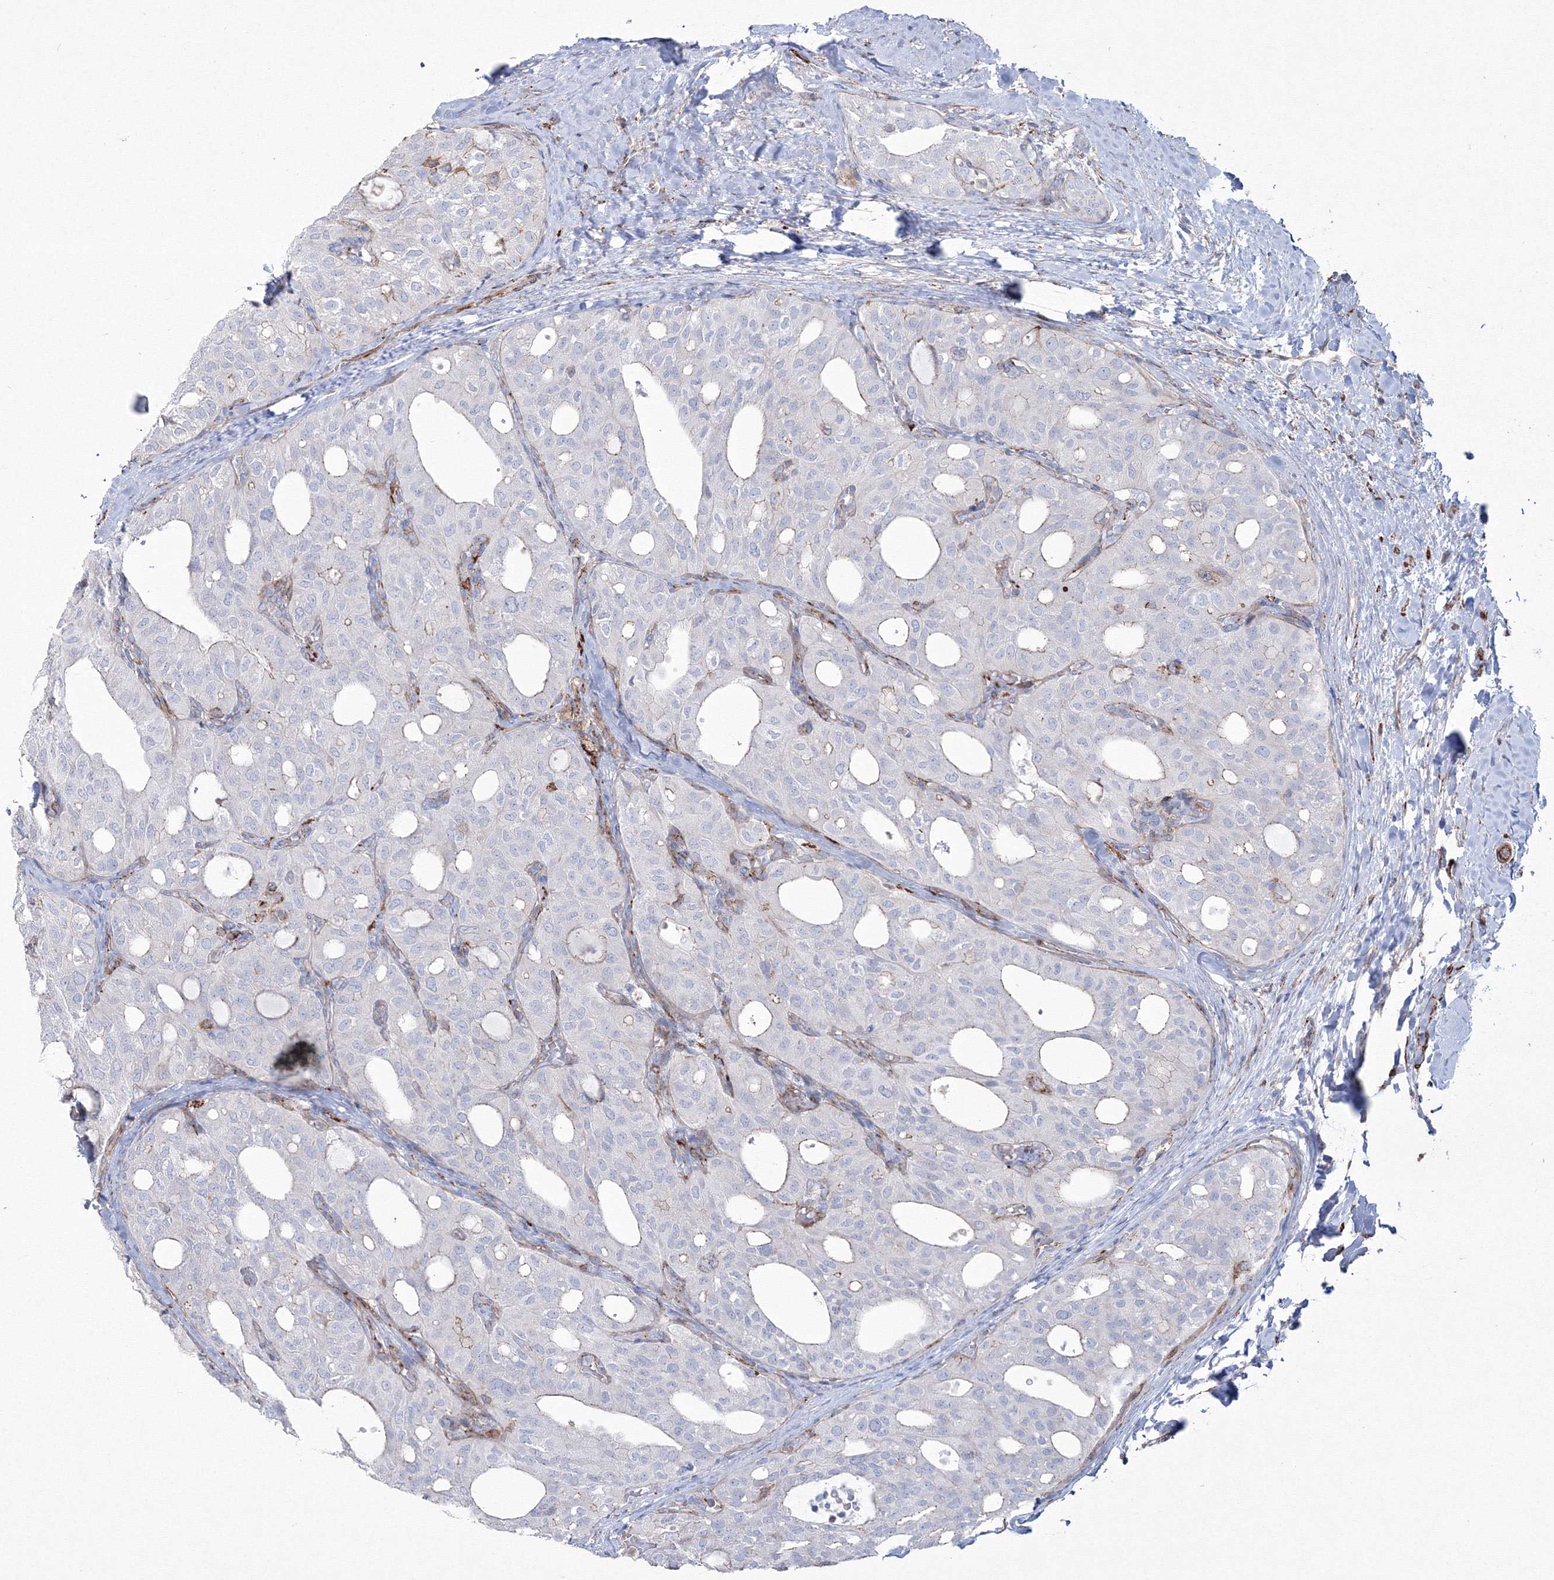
{"staining": {"intensity": "negative", "quantity": "none", "location": "none"}, "tissue": "thyroid cancer", "cell_type": "Tumor cells", "image_type": "cancer", "snomed": [{"axis": "morphology", "description": "Follicular adenoma carcinoma, NOS"}, {"axis": "topography", "description": "Thyroid gland"}], "caption": "Immunohistochemistry of thyroid cancer shows no positivity in tumor cells.", "gene": "GPR82", "patient": {"sex": "male", "age": 75}}